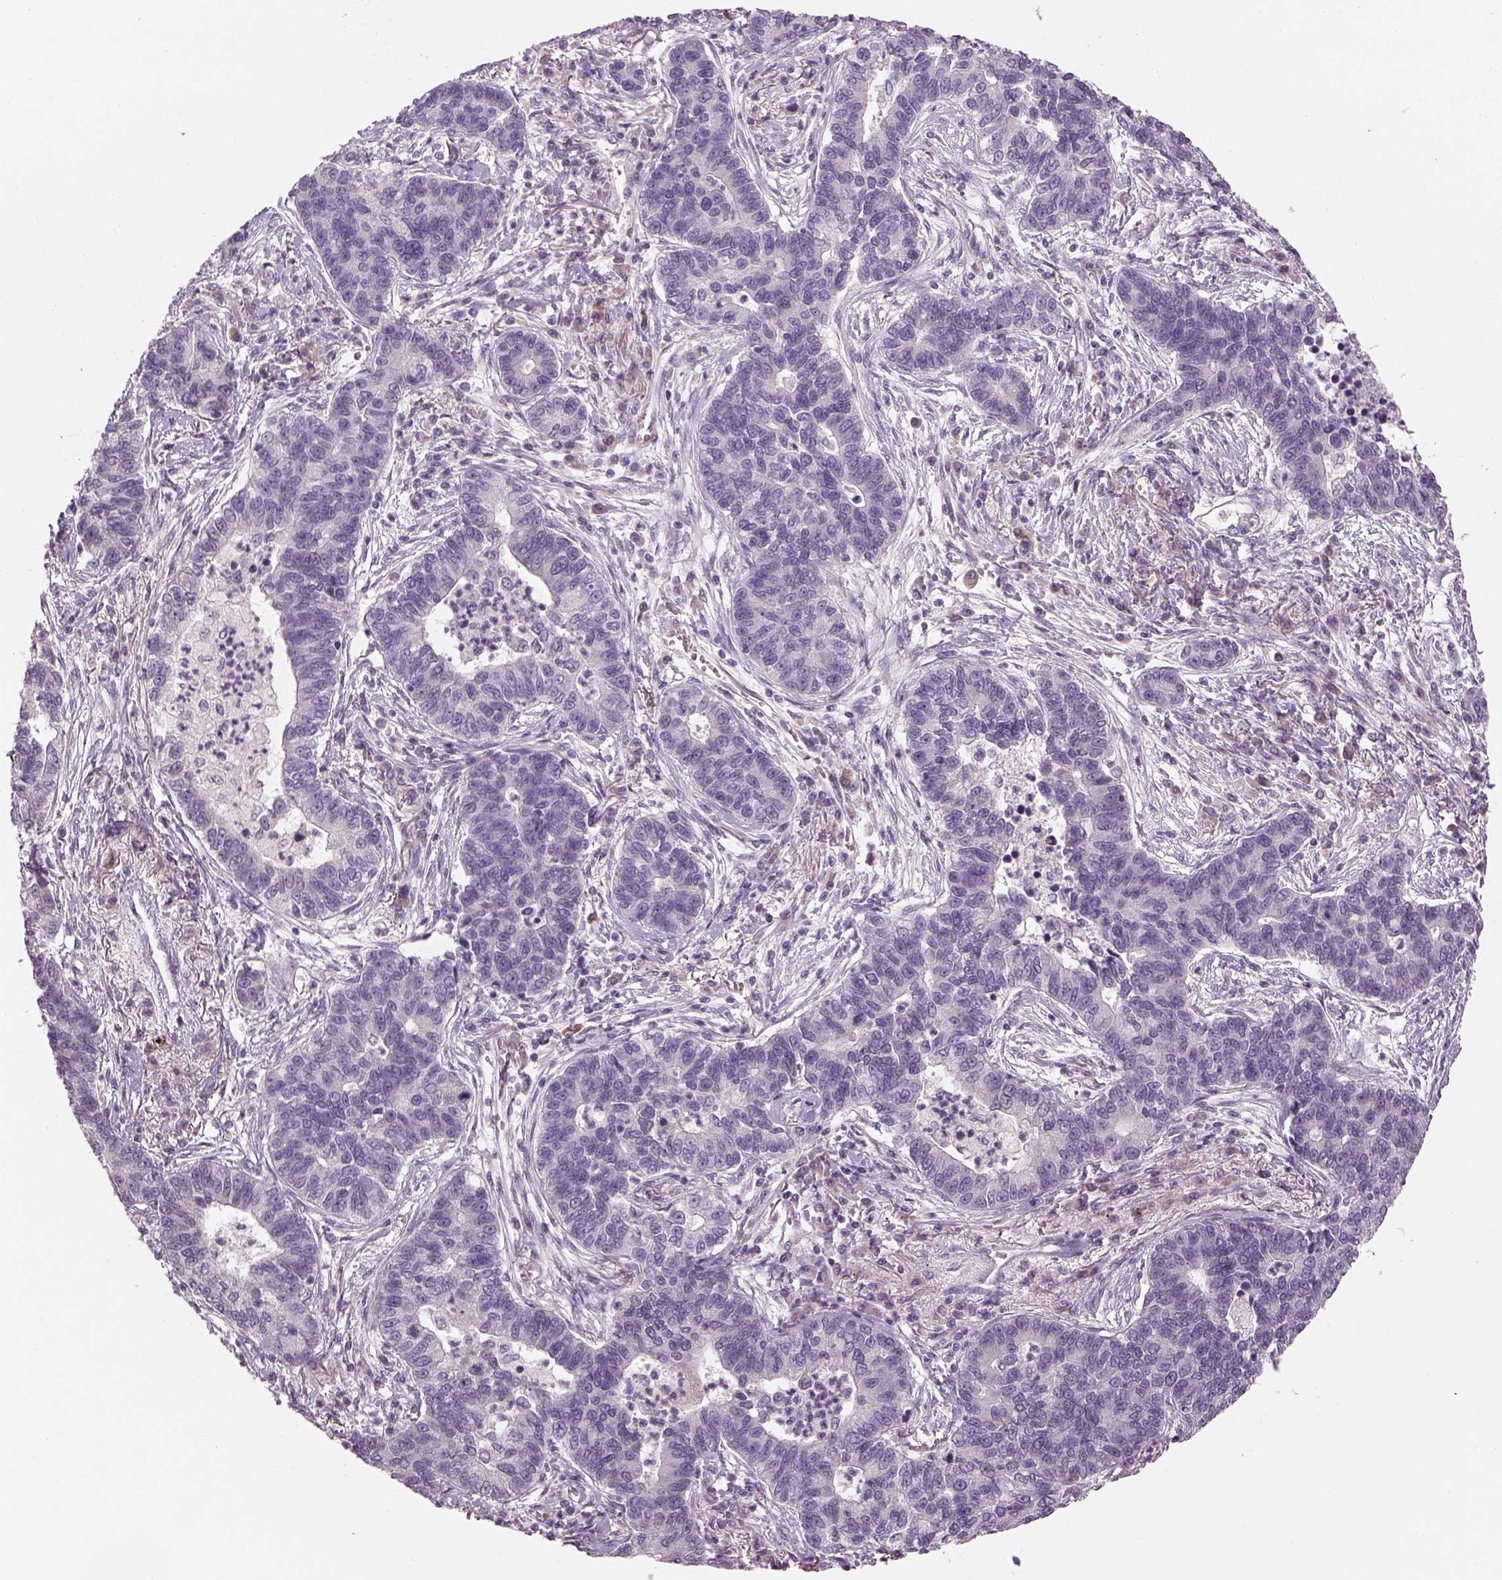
{"staining": {"intensity": "negative", "quantity": "none", "location": "none"}, "tissue": "lung cancer", "cell_type": "Tumor cells", "image_type": "cancer", "snomed": [{"axis": "morphology", "description": "Adenocarcinoma, NOS"}, {"axis": "topography", "description": "Lung"}], "caption": "This is an immunohistochemistry photomicrograph of human adenocarcinoma (lung). There is no staining in tumor cells.", "gene": "PENK", "patient": {"sex": "female", "age": 57}}